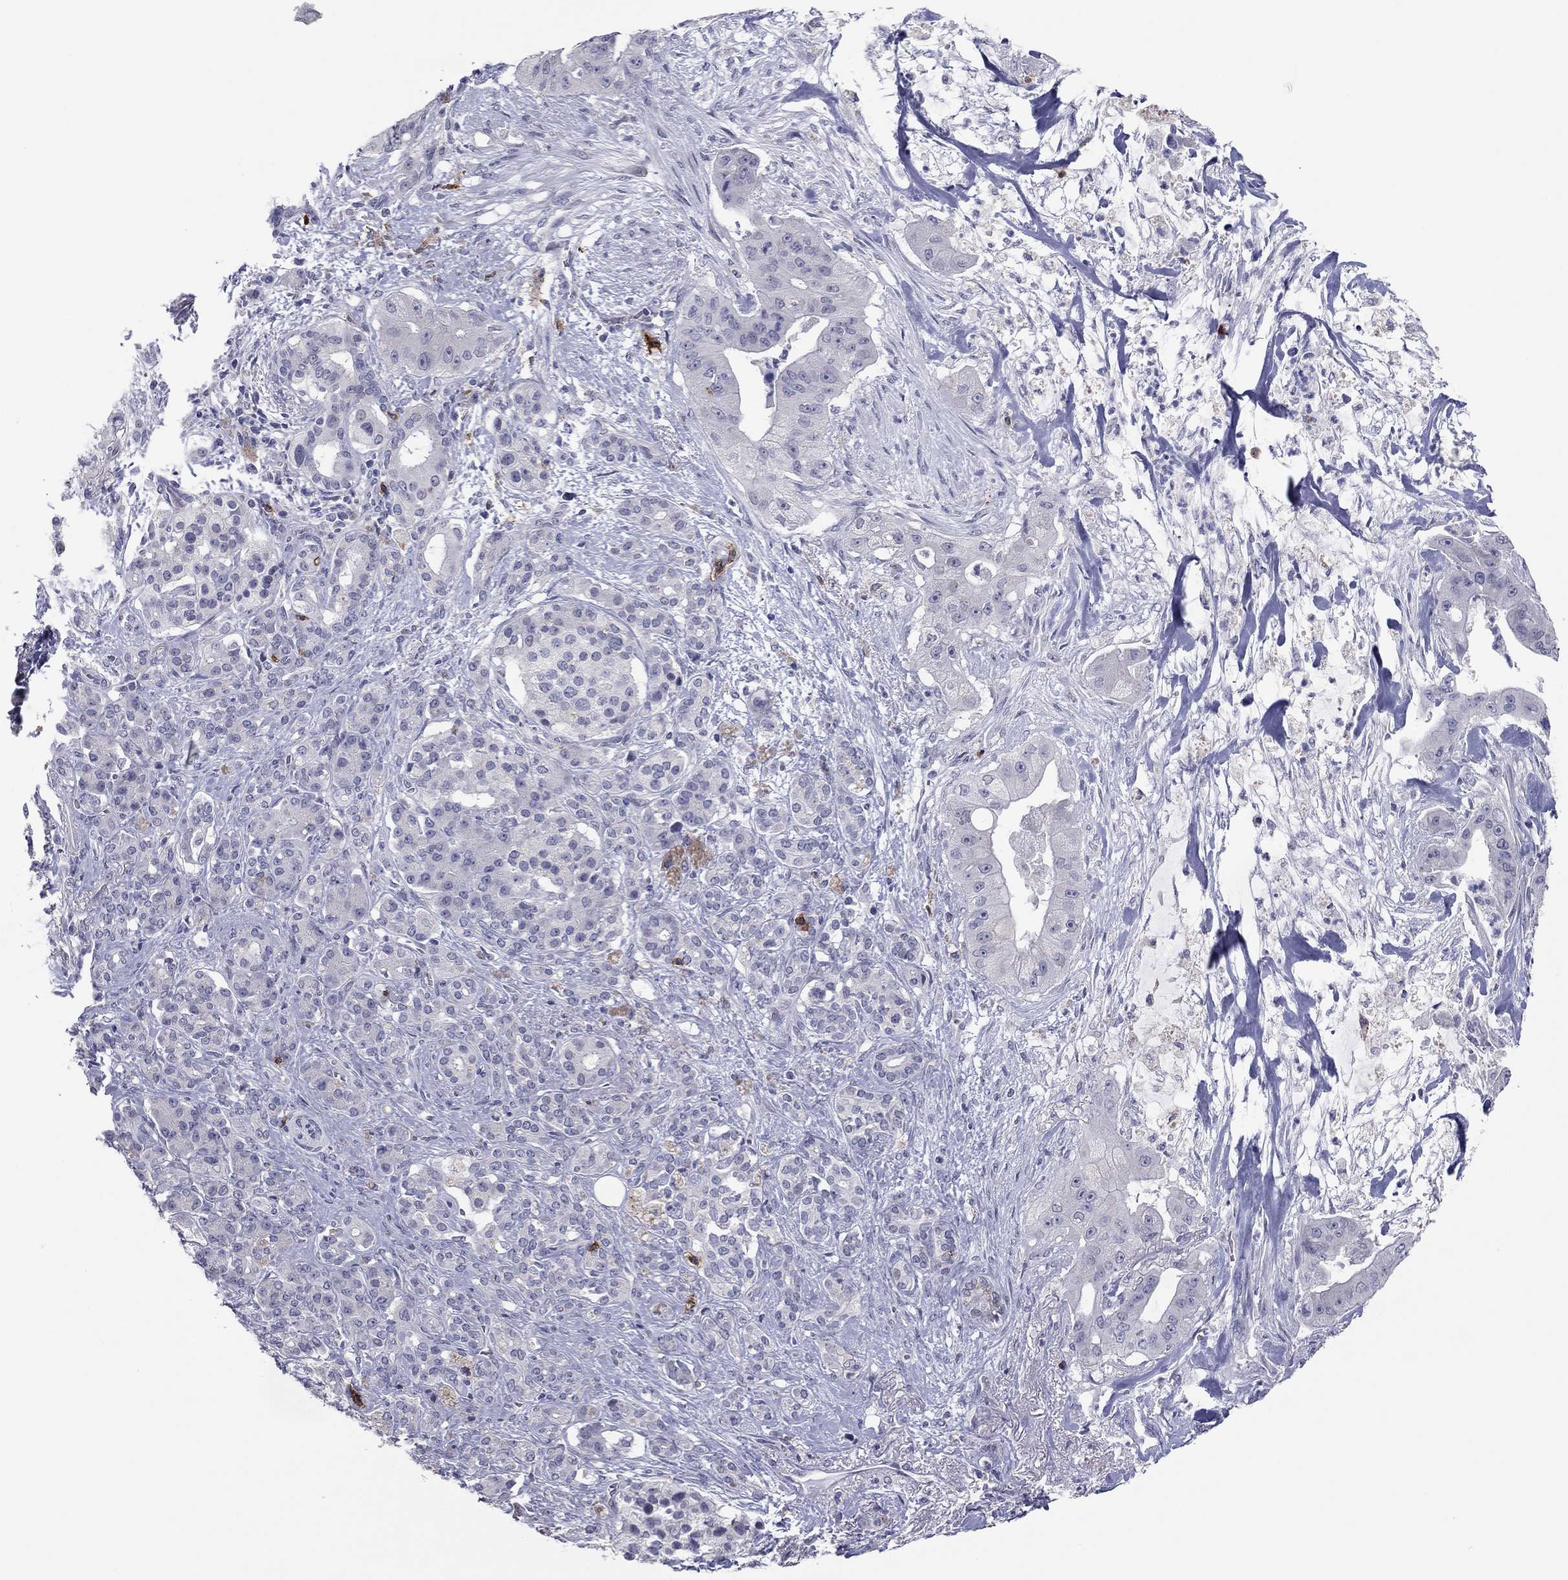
{"staining": {"intensity": "negative", "quantity": "none", "location": "none"}, "tissue": "pancreatic cancer", "cell_type": "Tumor cells", "image_type": "cancer", "snomed": [{"axis": "morphology", "description": "Normal tissue, NOS"}, {"axis": "morphology", "description": "Inflammation, NOS"}, {"axis": "morphology", "description": "Adenocarcinoma, NOS"}, {"axis": "topography", "description": "Pancreas"}], "caption": "Human pancreatic cancer stained for a protein using IHC shows no expression in tumor cells.", "gene": "ITGAE", "patient": {"sex": "male", "age": 57}}